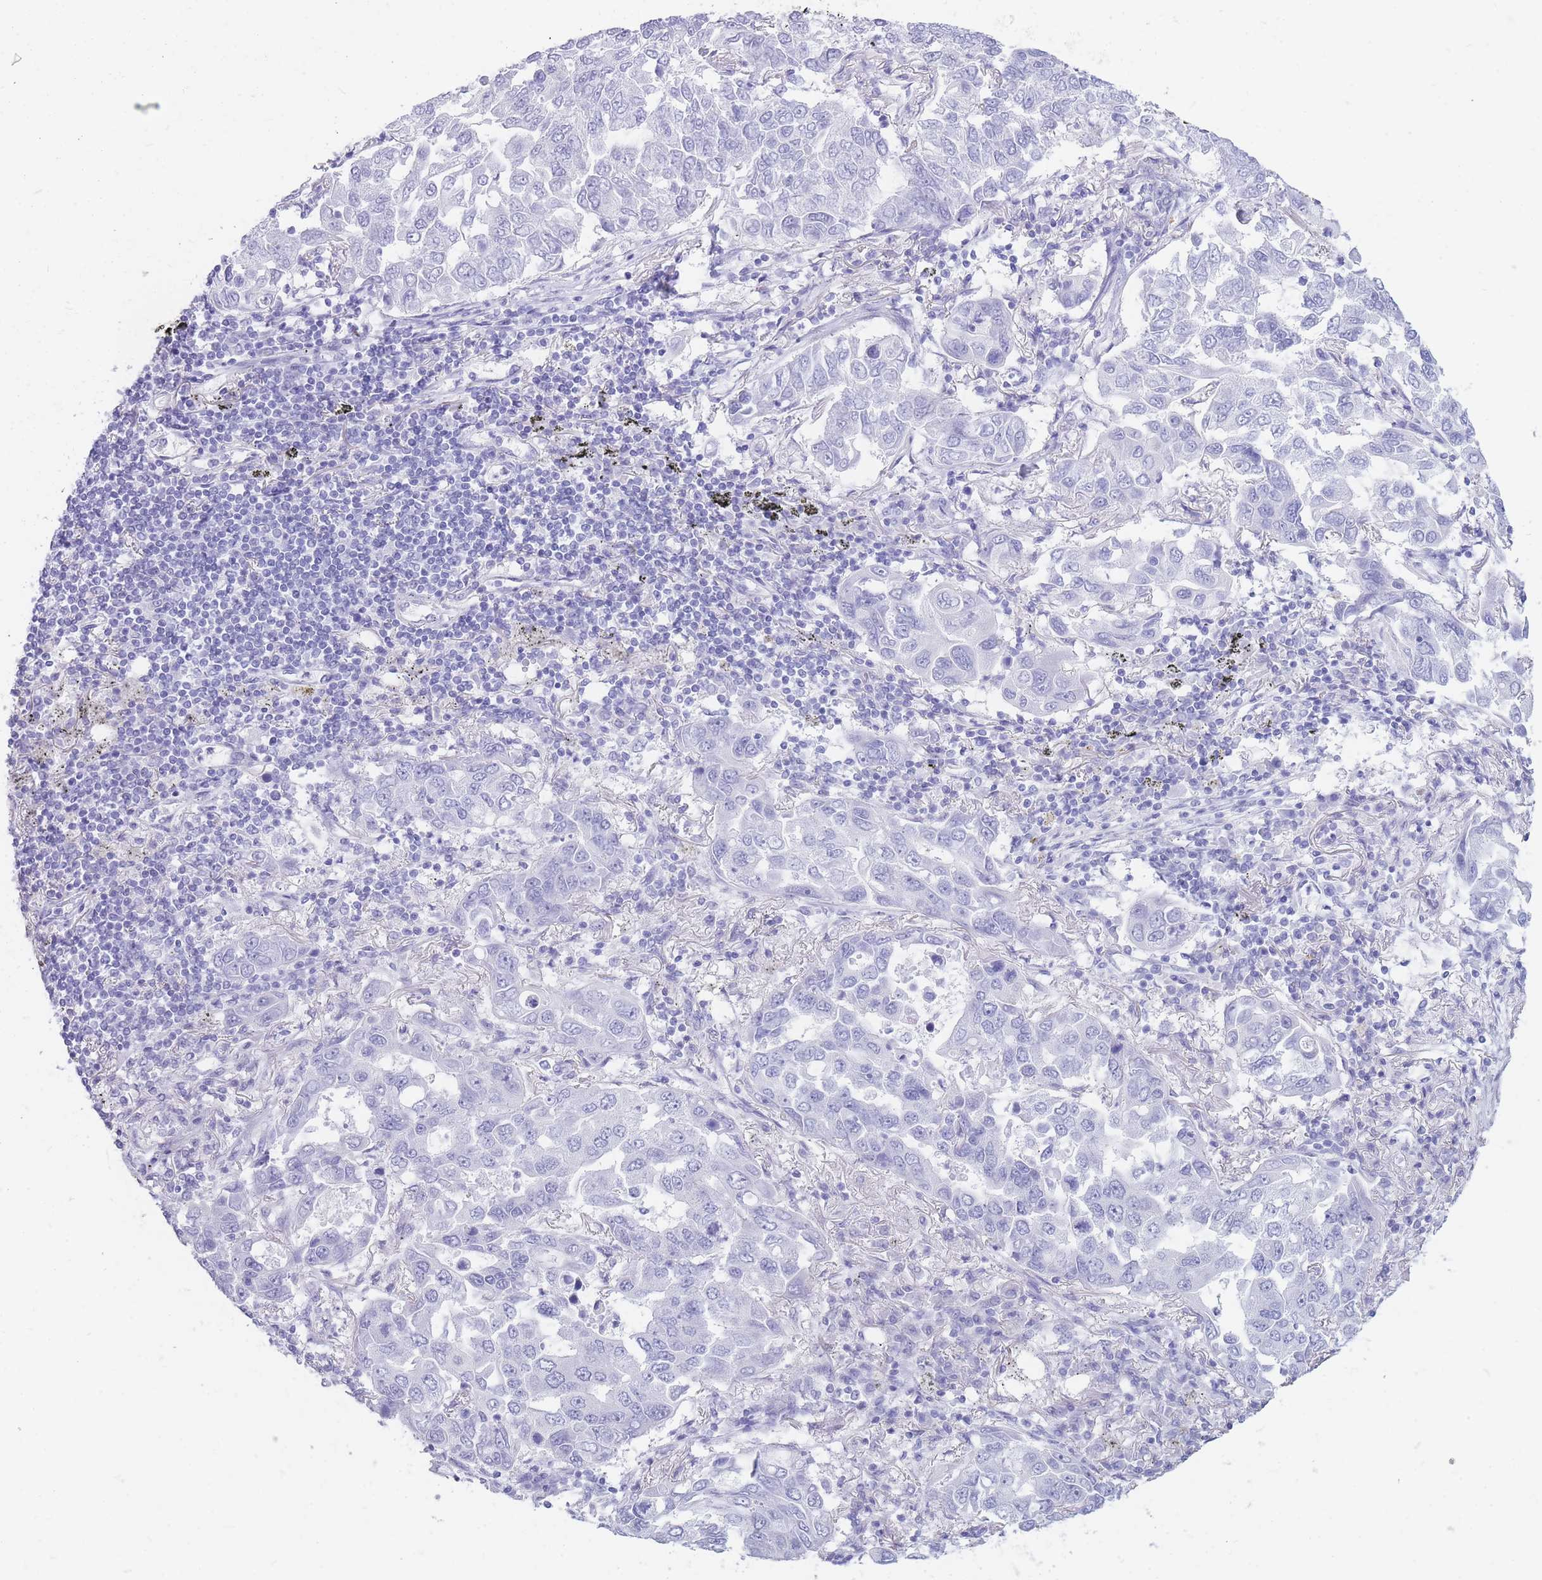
{"staining": {"intensity": "negative", "quantity": "none", "location": "none"}, "tissue": "lung cancer", "cell_type": "Tumor cells", "image_type": "cancer", "snomed": [{"axis": "morphology", "description": "Adenocarcinoma, NOS"}, {"axis": "topography", "description": "Lung"}], "caption": "There is no significant staining in tumor cells of lung cancer (adenocarcinoma).", "gene": "MTSS2", "patient": {"sex": "male", "age": 64}}